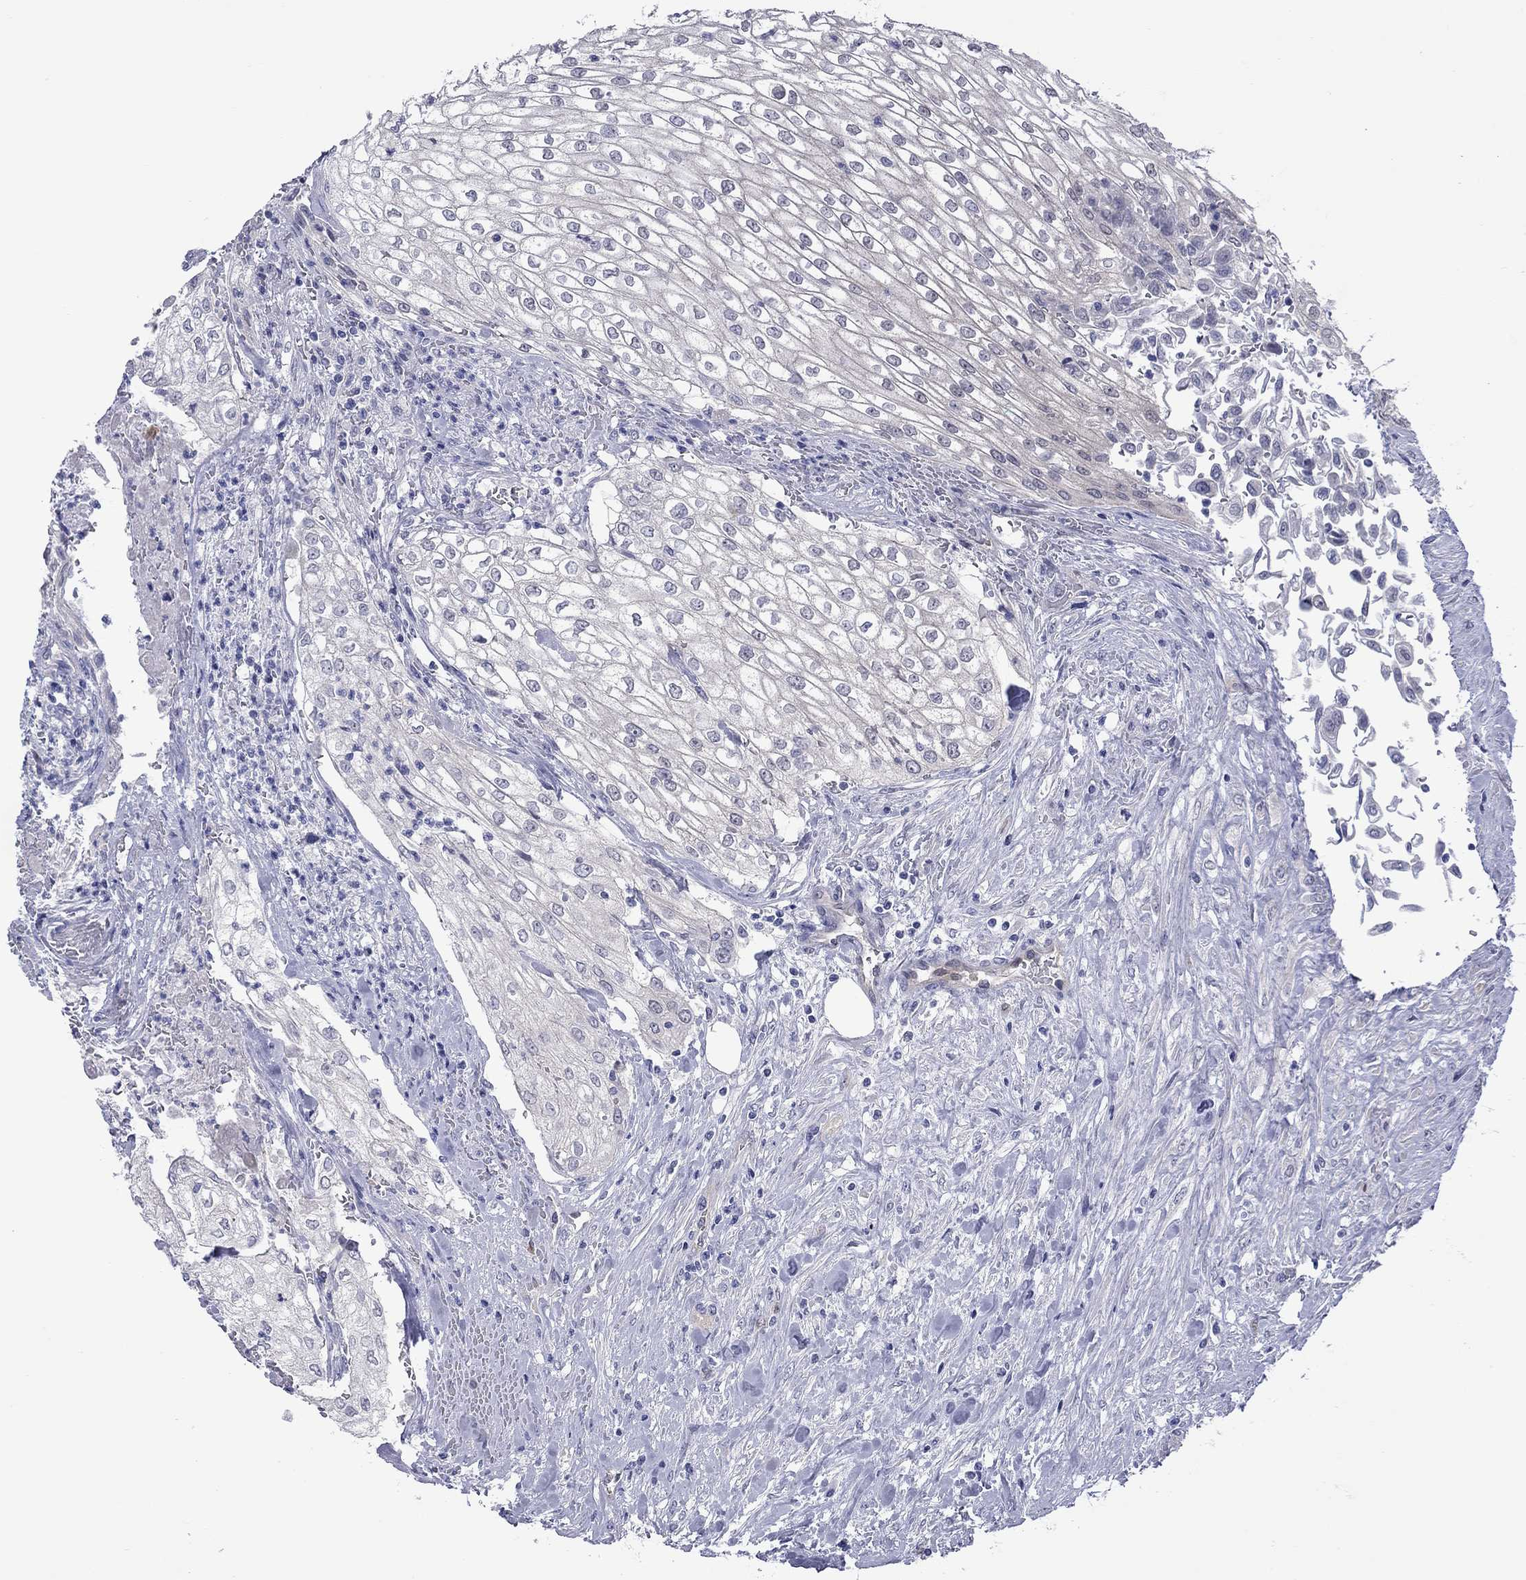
{"staining": {"intensity": "negative", "quantity": "none", "location": "none"}, "tissue": "urothelial cancer", "cell_type": "Tumor cells", "image_type": "cancer", "snomed": [{"axis": "morphology", "description": "Urothelial carcinoma, High grade"}, {"axis": "topography", "description": "Urinary bladder"}], "caption": "Tumor cells are negative for brown protein staining in high-grade urothelial carcinoma.", "gene": "CTNNBIP1", "patient": {"sex": "male", "age": 62}}